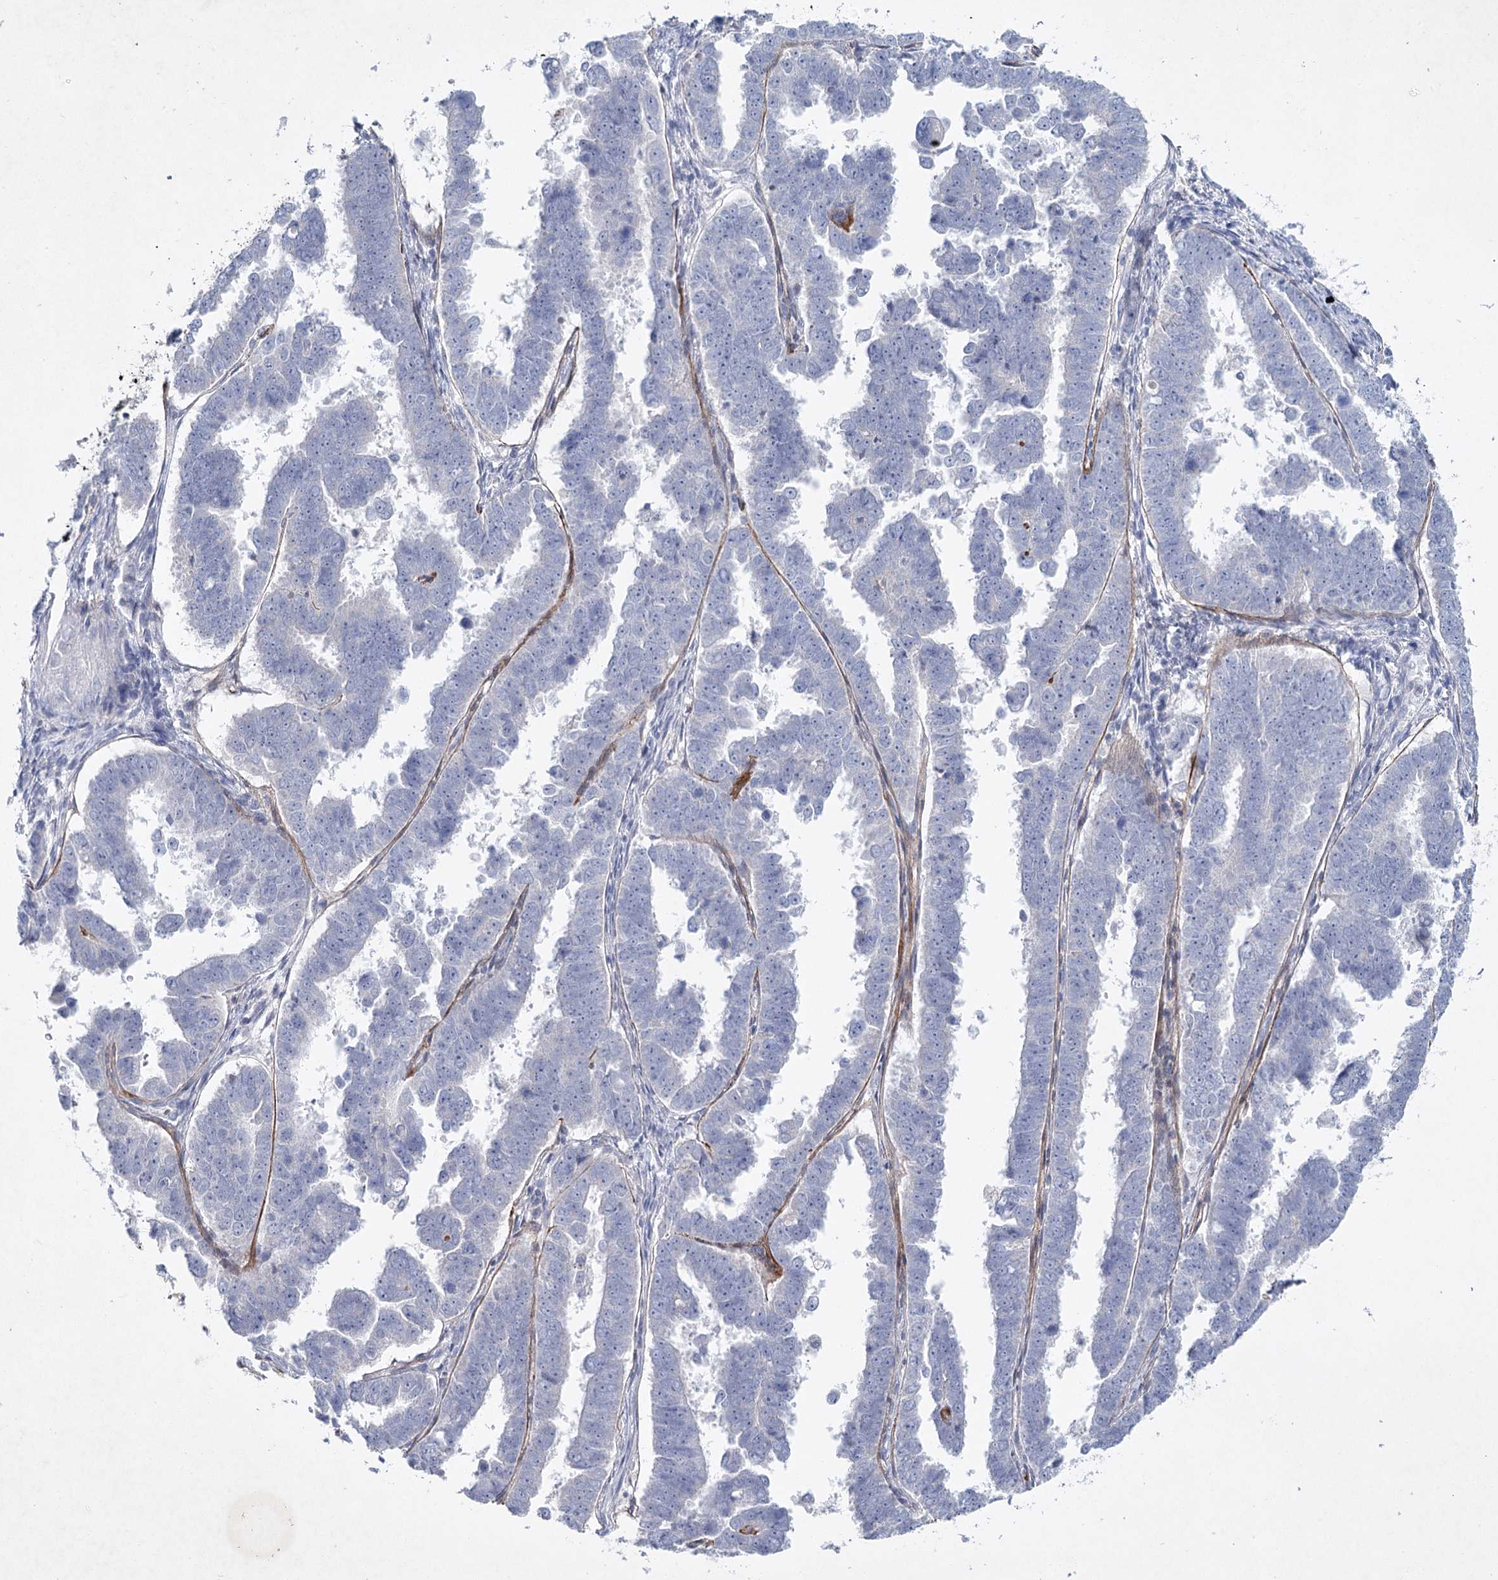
{"staining": {"intensity": "negative", "quantity": "none", "location": "none"}, "tissue": "endometrial cancer", "cell_type": "Tumor cells", "image_type": "cancer", "snomed": [{"axis": "morphology", "description": "Adenocarcinoma, NOS"}, {"axis": "topography", "description": "Endometrium"}], "caption": "Endometrial cancer was stained to show a protein in brown. There is no significant expression in tumor cells.", "gene": "MAP3K13", "patient": {"sex": "female", "age": 75}}